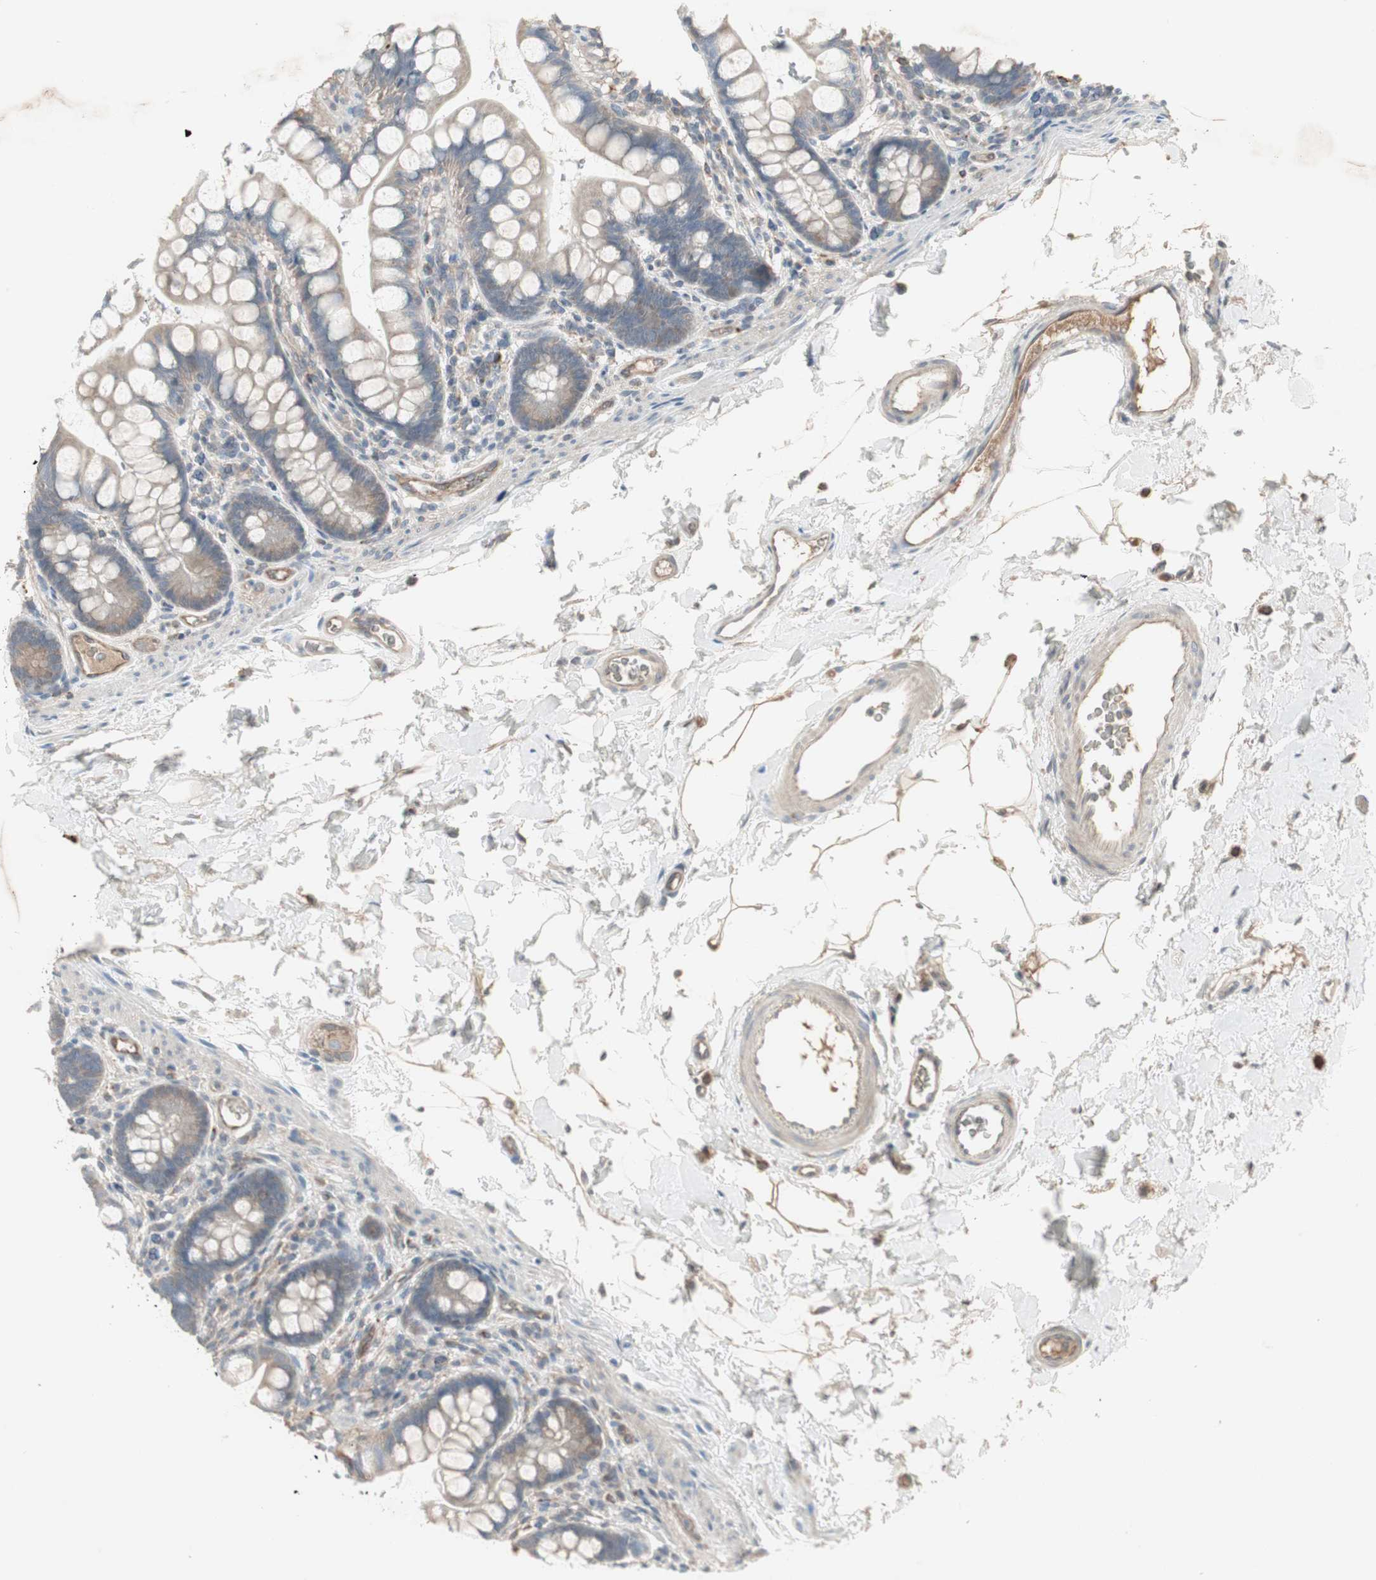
{"staining": {"intensity": "weak", "quantity": "<25%", "location": "cytoplasmic/membranous"}, "tissue": "small intestine", "cell_type": "Glandular cells", "image_type": "normal", "snomed": [{"axis": "morphology", "description": "Normal tissue, NOS"}, {"axis": "topography", "description": "Small intestine"}], "caption": "IHC histopathology image of benign small intestine: small intestine stained with DAB exhibits no significant protein expression in glandular cells.", "gene": "JMJD7", "patient": {"sex": "female", "age": 58}}